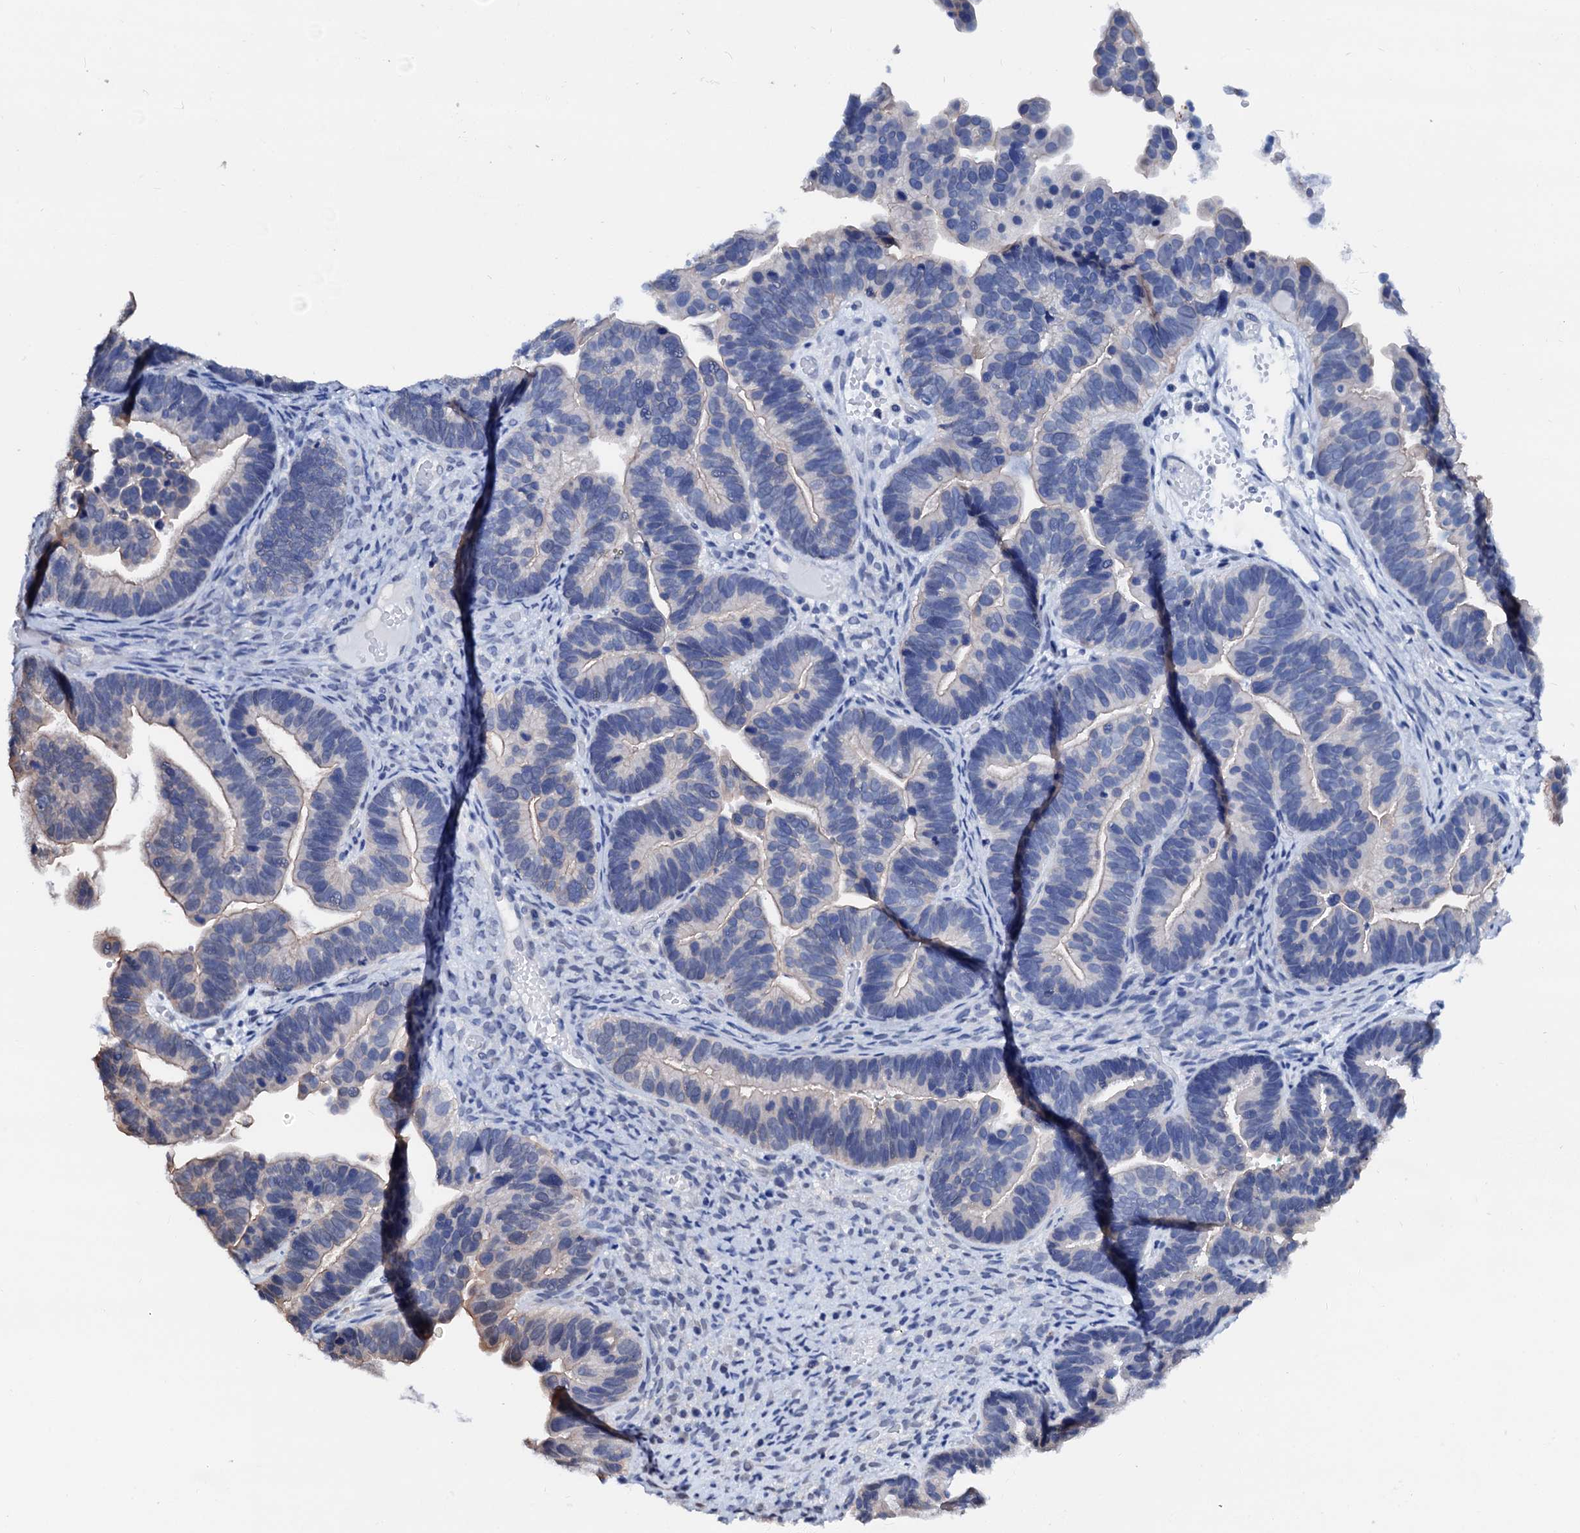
{"staining": {"intensity": "weak", "quantity": "<25%", "location": "cytoplasmic/membranous"}, "tissue": "ovarian cancer", "cell_type": "Tumor cells", "image_type": "cancer", "snomed": [{"axis": "morphology", "description": "Cystadenocarcinoma, serous, NOS"}, {"axis": "topography", "description": "Ovary"}], "caption": "This is an IHC image of serous cystadenocarcinoma (ovarian). There is no expression in tumor cells.", "gene": "CSN2", "patient": {"sex": "female", "age": 56}}